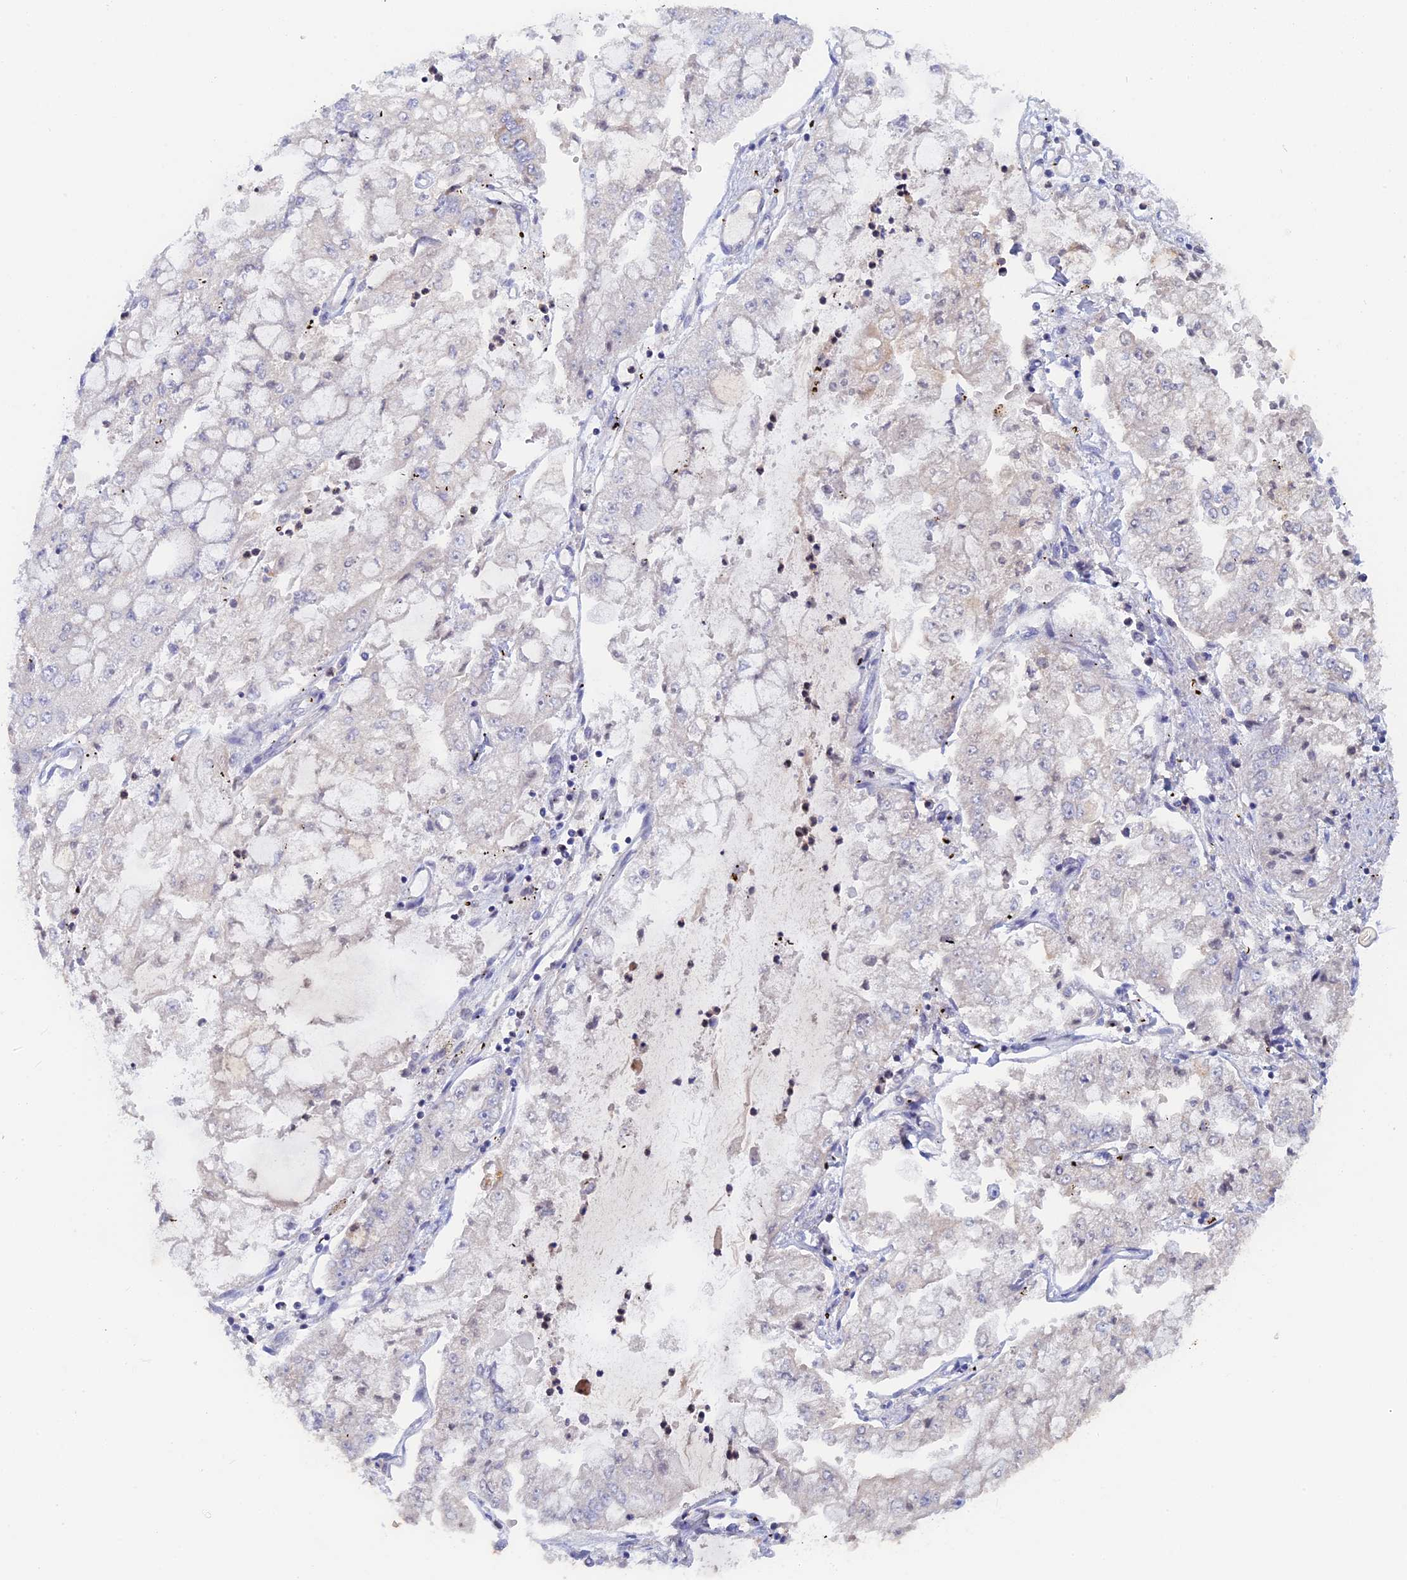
{"staining": {"intensity": "negative", "quantity": "none", "location": "none"}, "tissue": "stomach cancer", "cell_type": "Tumor cells", "image_type": "cancer", "snomed": [{"axis": "morphology", "description": "Adenocarcinoma, NOS"}, {"axis": "topography", "description": "Stomach"}], "caption": "DAB (3,3'-diaminobenzidine) immunohistochemical staining of adenocarcinoma (stomach) displays no significant positivity in tumor cells.", "gene": "ACP7", "patient": {"sex": "male", "age": 76}}